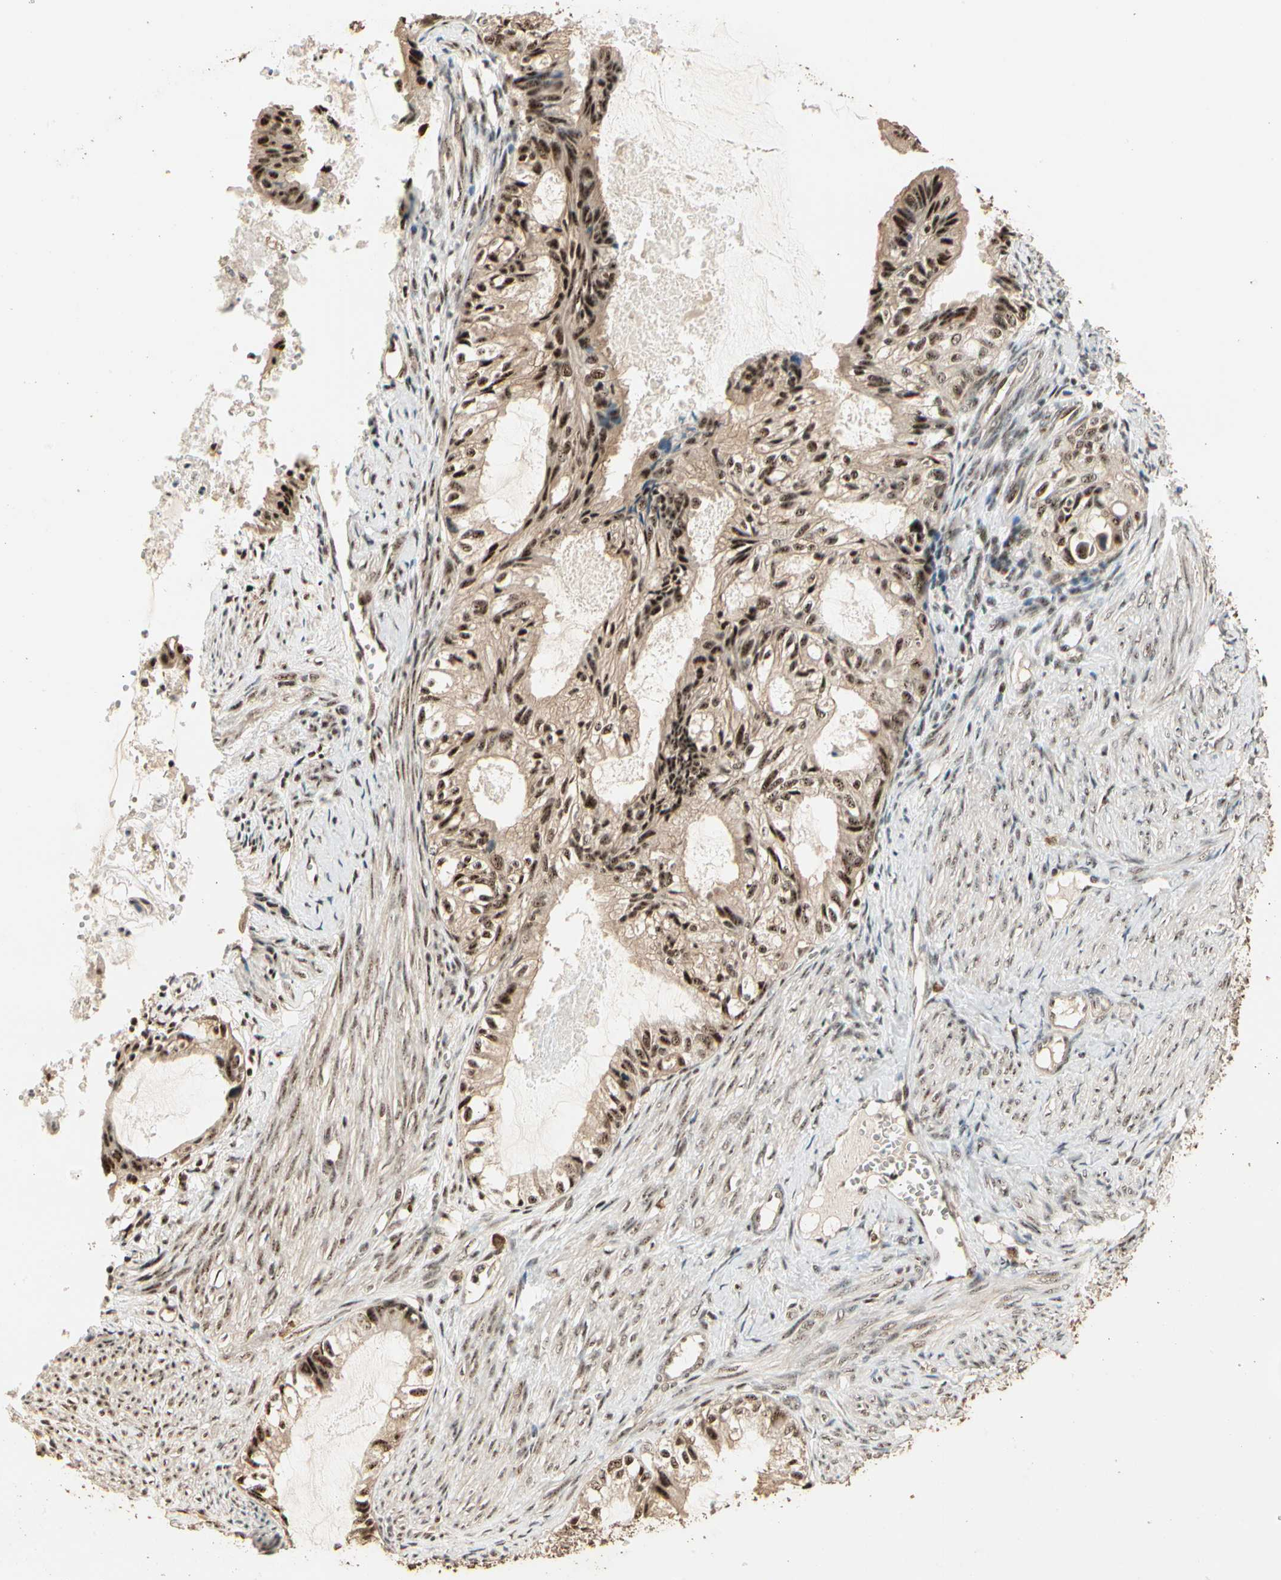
{"staining": {"intensity": "moderate", "quantity": ">75%", "location": "cytoplasmic/membranous,nuclear"}, "tissue": "cervical cancer", "cell_type": "Tumor cells", "image_type": "cancer", "snomed": [{"axis": "morphology", "description": "Normal tissue, NOS"}, {"axis": "morphology", "description": "Adenocarcinoma, NOS"}, {"axis": "topography", "description": "Cervix"}, {"axis": "topography", "description": "Endometrium"}], "caption": "Protein staining of cervical cancer (adenocarcinoma) tissue shows moderate cytoplasmic/membranous and nuclear expression in approximately >75% of tumor cells. Using DAB (brown) and hematoxylin (blue) stains, captured at high magnification using brightfield microscopy.", "gene": "RBM25", "patient": {"sex": "female", "age": 86}}